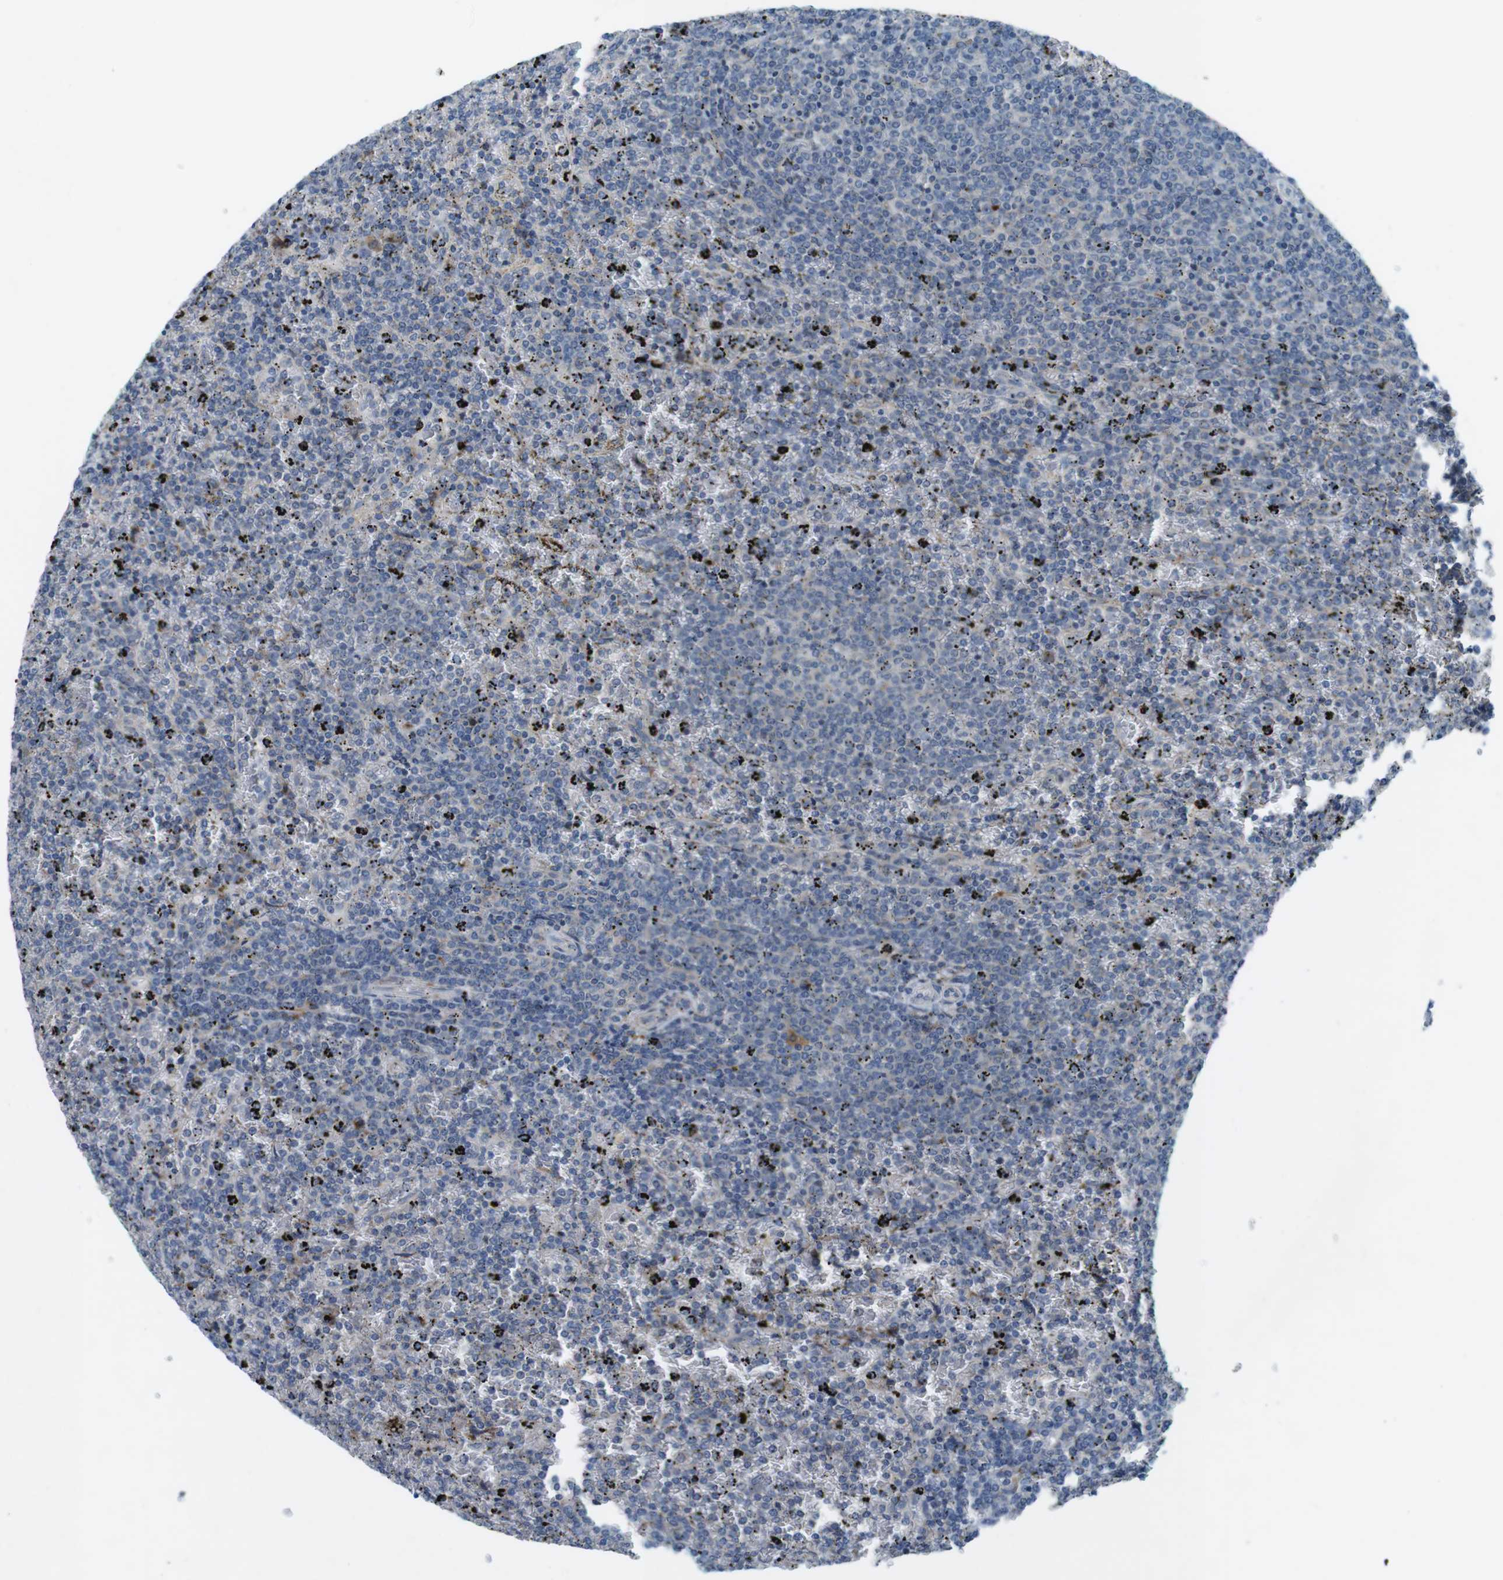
{"staining": {"intensity": "weak", "quantity": "<25%", "location": "cytoplasmic/membranous"}, "tissue": "lymphoma", "cell_type": "Tumor cells", "image_type": "cancer", "snomed": [{"axis": "morphology", "description": "Malignant lymphoma, non-Hodgkin's type, Low grade"}, {"axis": "topography", "description": "Spleen"}], "caption": "Tumor cells show no significant staining in malignant lymphoma, non-Hodgkin's type (low-grade).", "gene": "TYW1", "patient": {"sex": "female", "age": 77}}